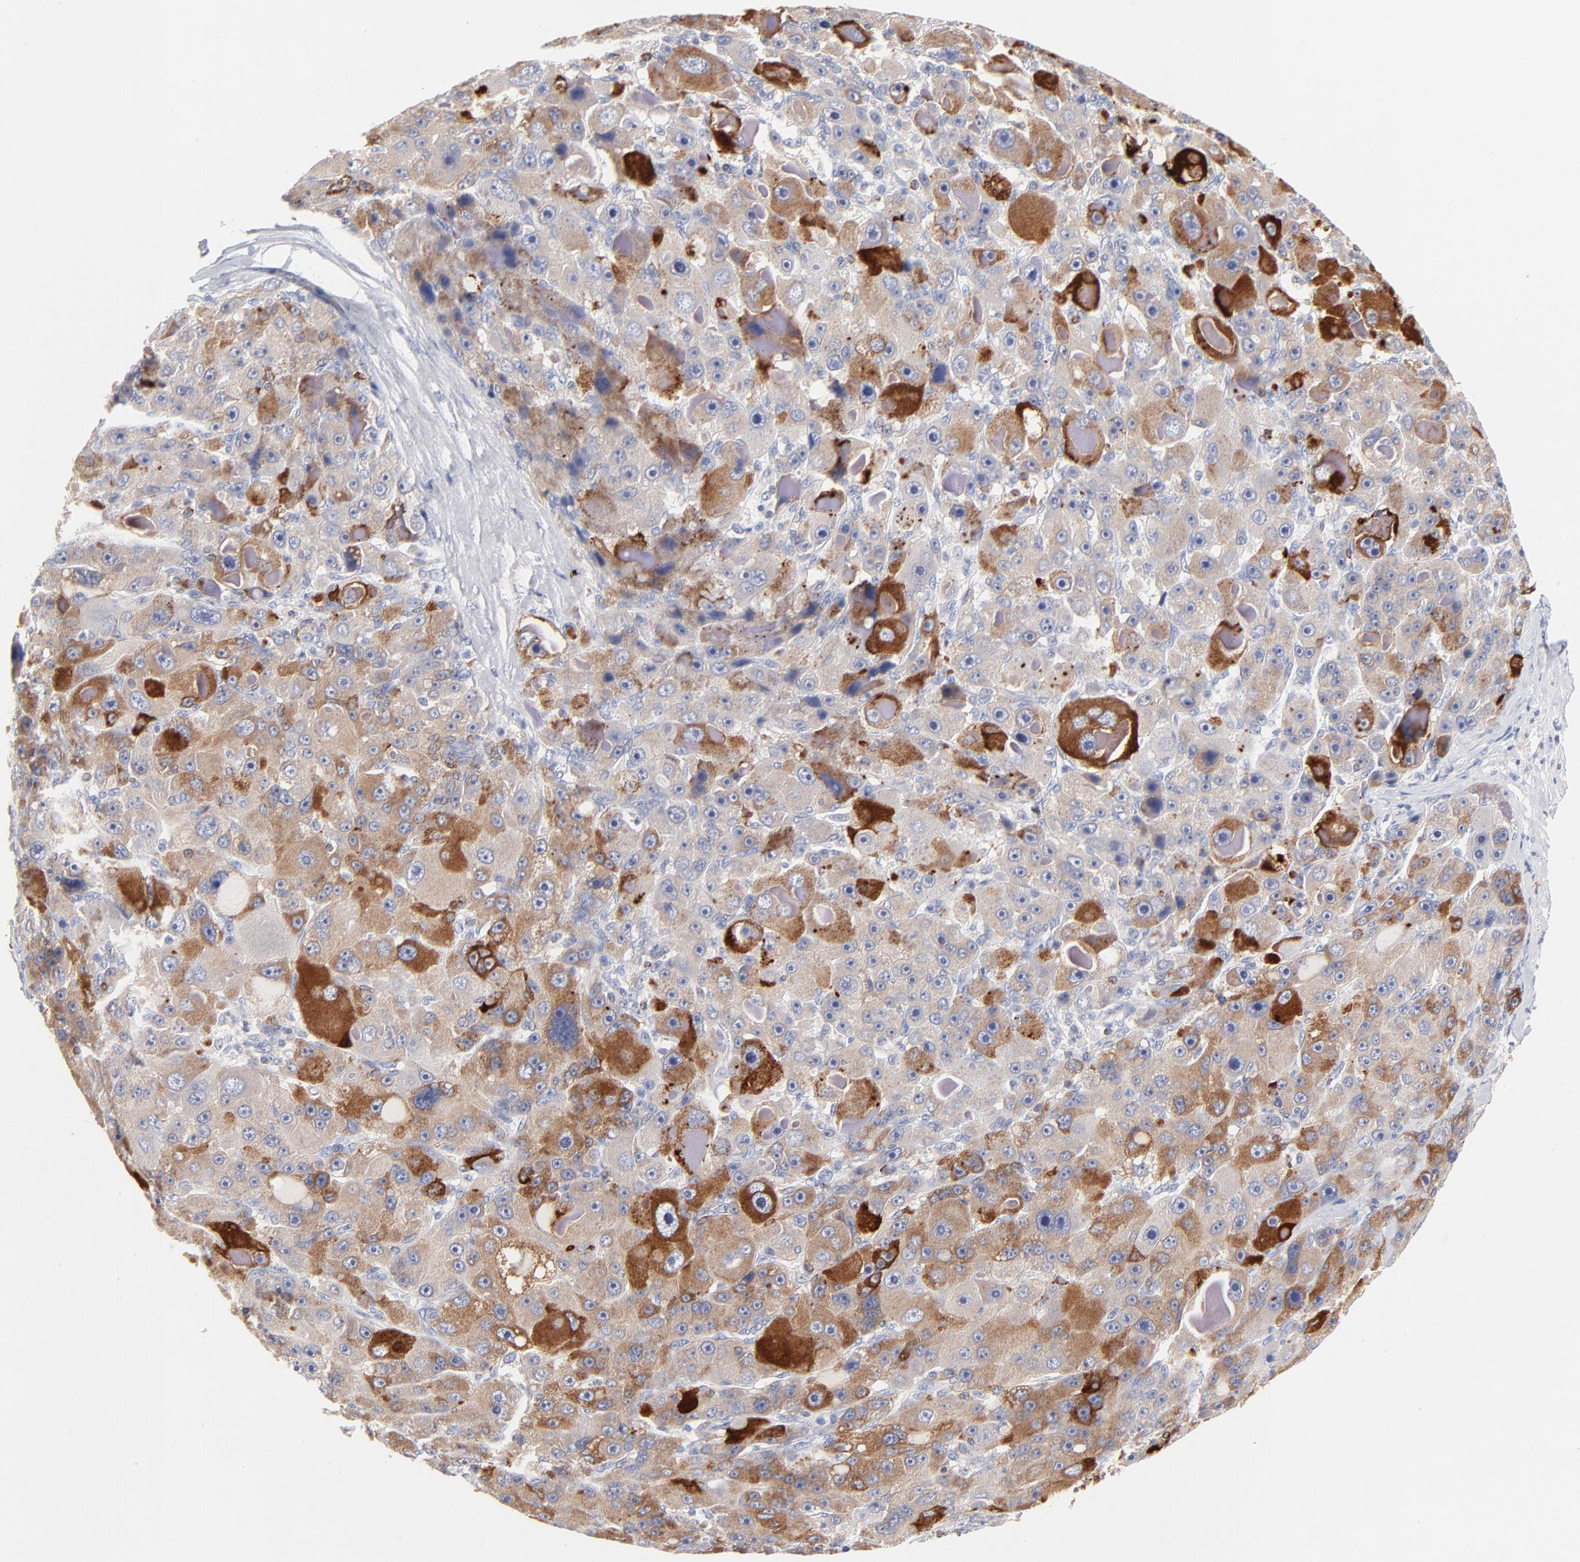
{"staining": {"intensity": "moderate", "quantity": "25%-75%", "location": "cytoplasmic/membranous"}, "tissue": "liver cancer", "cell_type": "Tumor cells", "image_type": "cancer", "snomed": [{"axis": "morphology", "description": "Carcinoma, Hepatocellular, NOS"}, {"axis": "topography", "description": "Liver"}], "caption": "Protein expression by IHC reveals moderate cytoplasmic/membranous staining in approximately 25%-75% of tumor cells in liver cancer (hepatocellular carcinoma).", "gene": "MID1", "patient": {"sex": "male", "age": 76}}